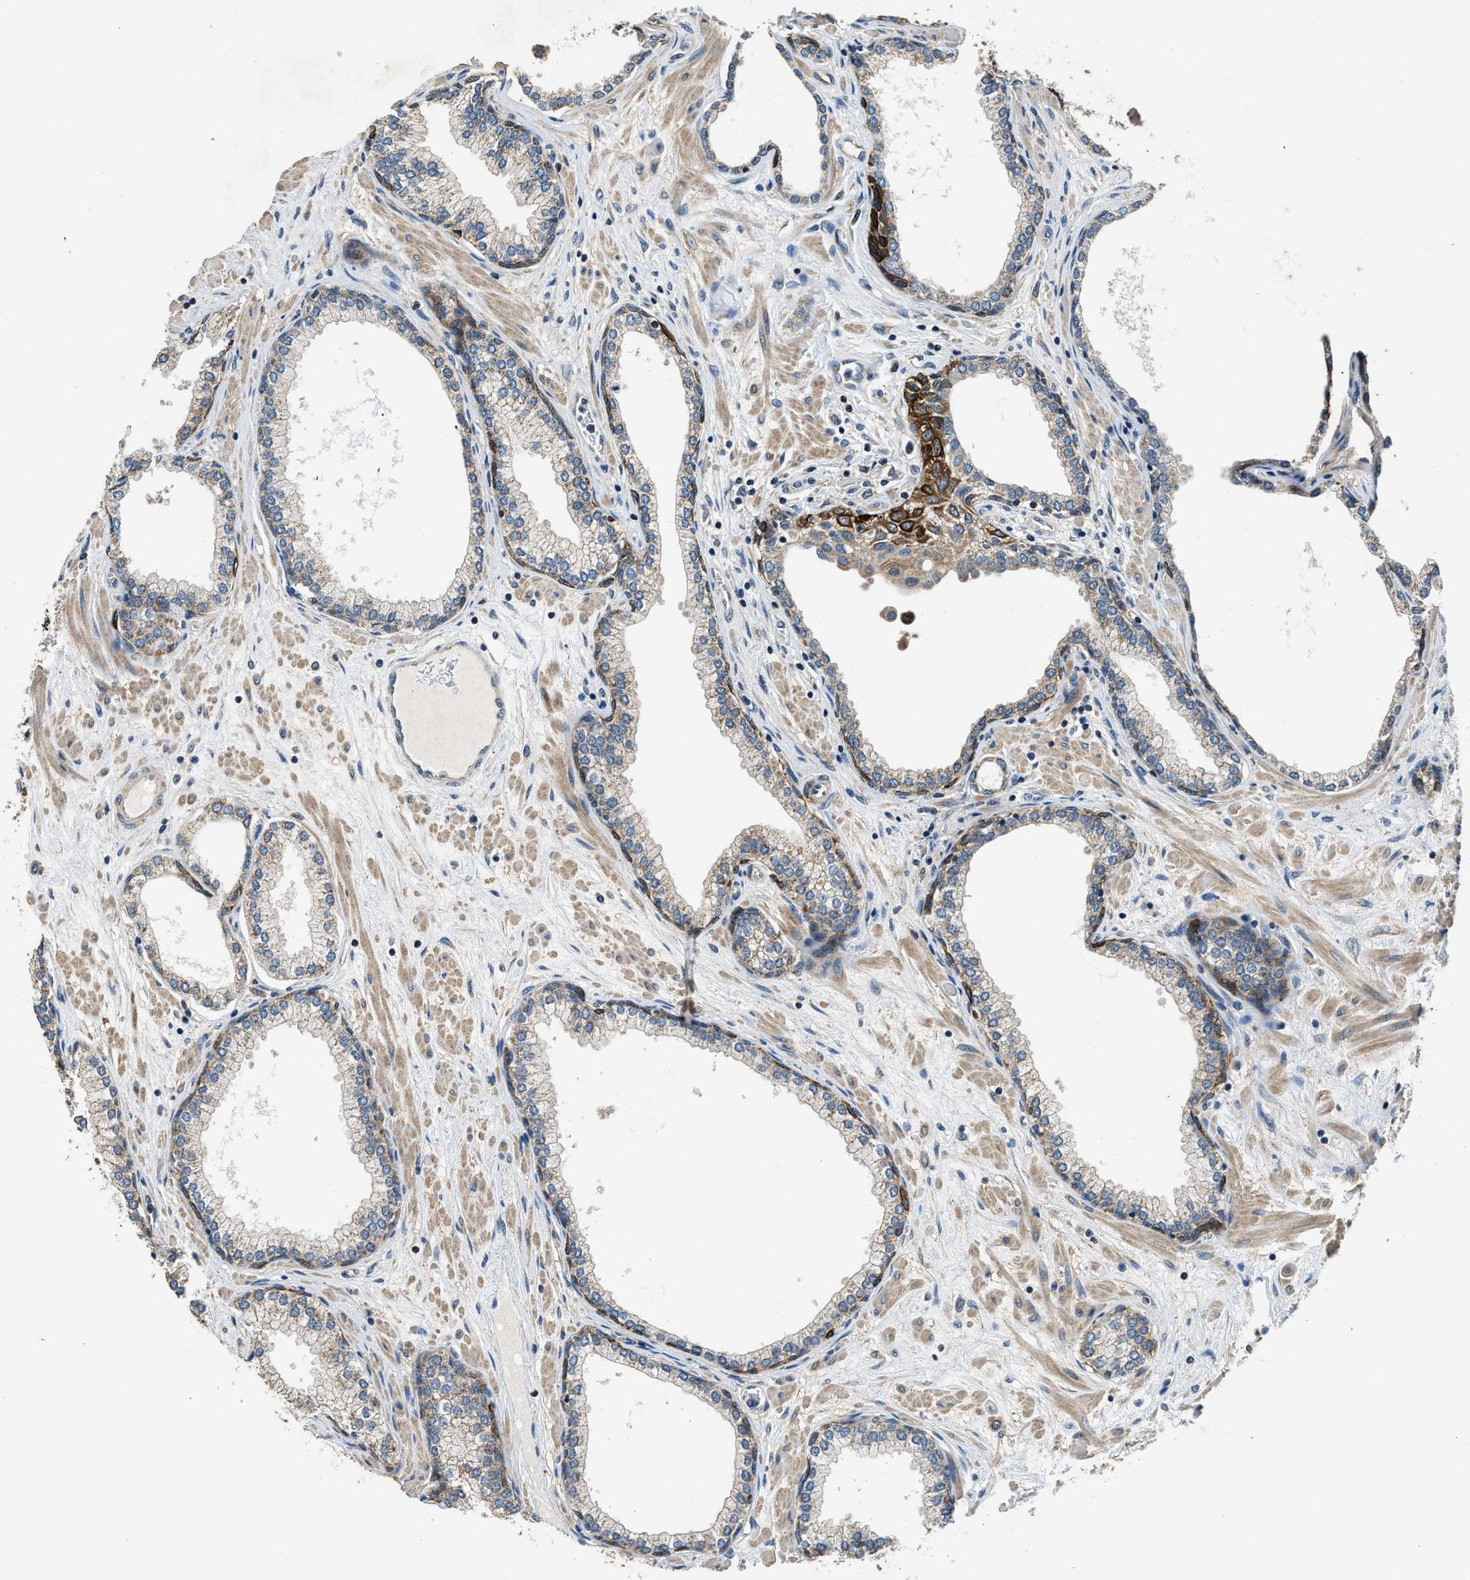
{"staining": {"intensity": "moderate", "quantity": ">75%", "location": "cytoplasmic/membranous"}, "tissue": "prostate", "cell_type": "Glandular cells", "image_type": "normal", "snomed": [{"axis": "morphology", "description": "Normal tissue, NOS"}, {"axis": "morphology", "description": "Urothelial carcinoma, Low grade"}, {"axis": "topography", "description": "Urinary bladder"}, {"axis": "topography", "description": "Prostate"}], "caption": "The image exhibits staining of unremarkable prostate, revealing moderate cytoplasmic/membranous protein positivity (brown color) within glandular cells.", "gene": "SSH2", "patient": {"sex": "male", "age": 60}}